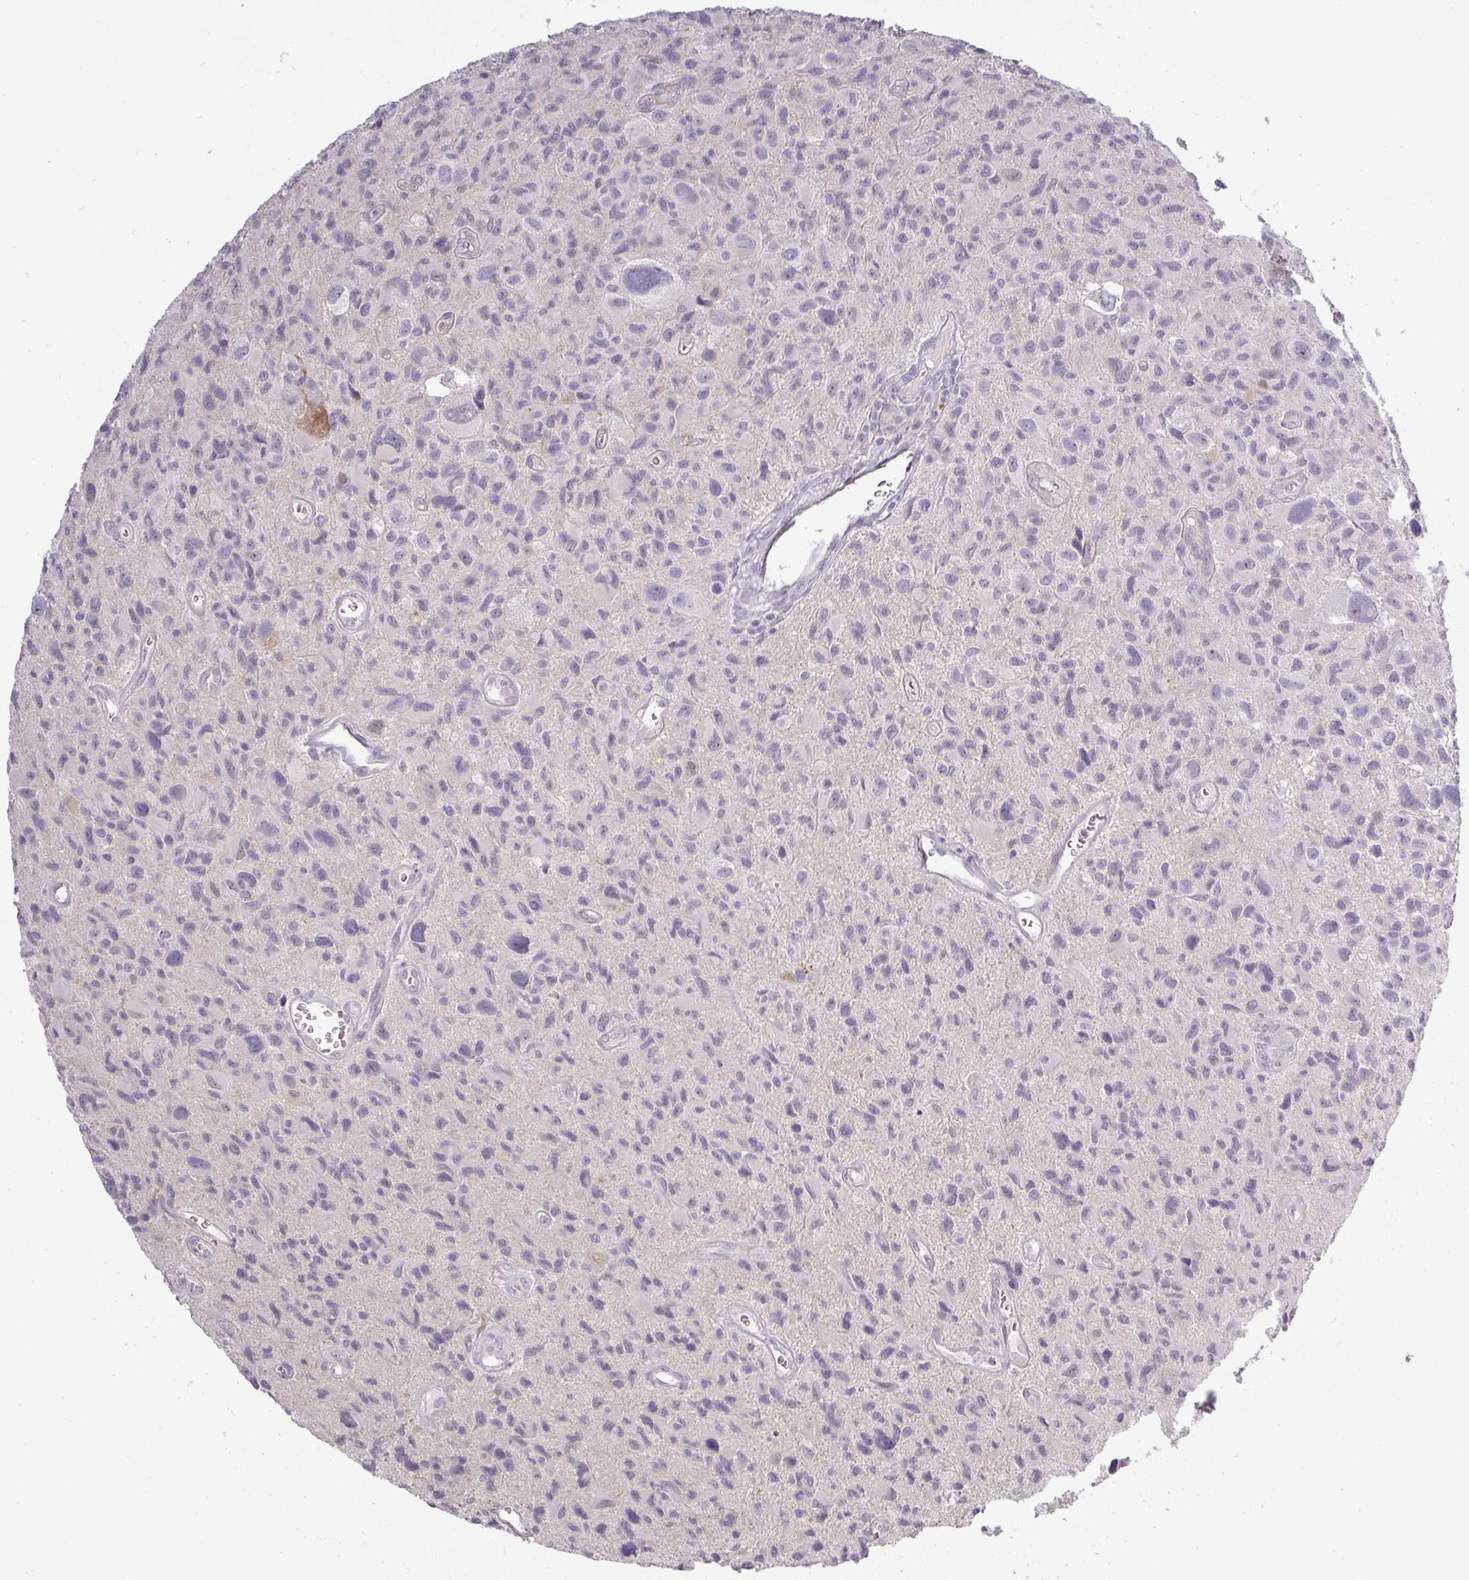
{"staining": {"intensity": "moderate", "quantity": "<25%", "location": "cytoplasmic/membranous"}, "tissue": "glioma", "cell_type": "Tumor cells", "image_type": "cancer", "snomed": [{"axis": "morphology", "description": "Glioma, malignant, High grade"}, {"axis": "topography", "description": "Brain"}], "caption": "Moderate cytoplasmic/membranous protein expression is seen in approximately <25% of tumor cells in glioma.", "gene": "C2orf16", "patient": {"sex": "male", "age": 76}}